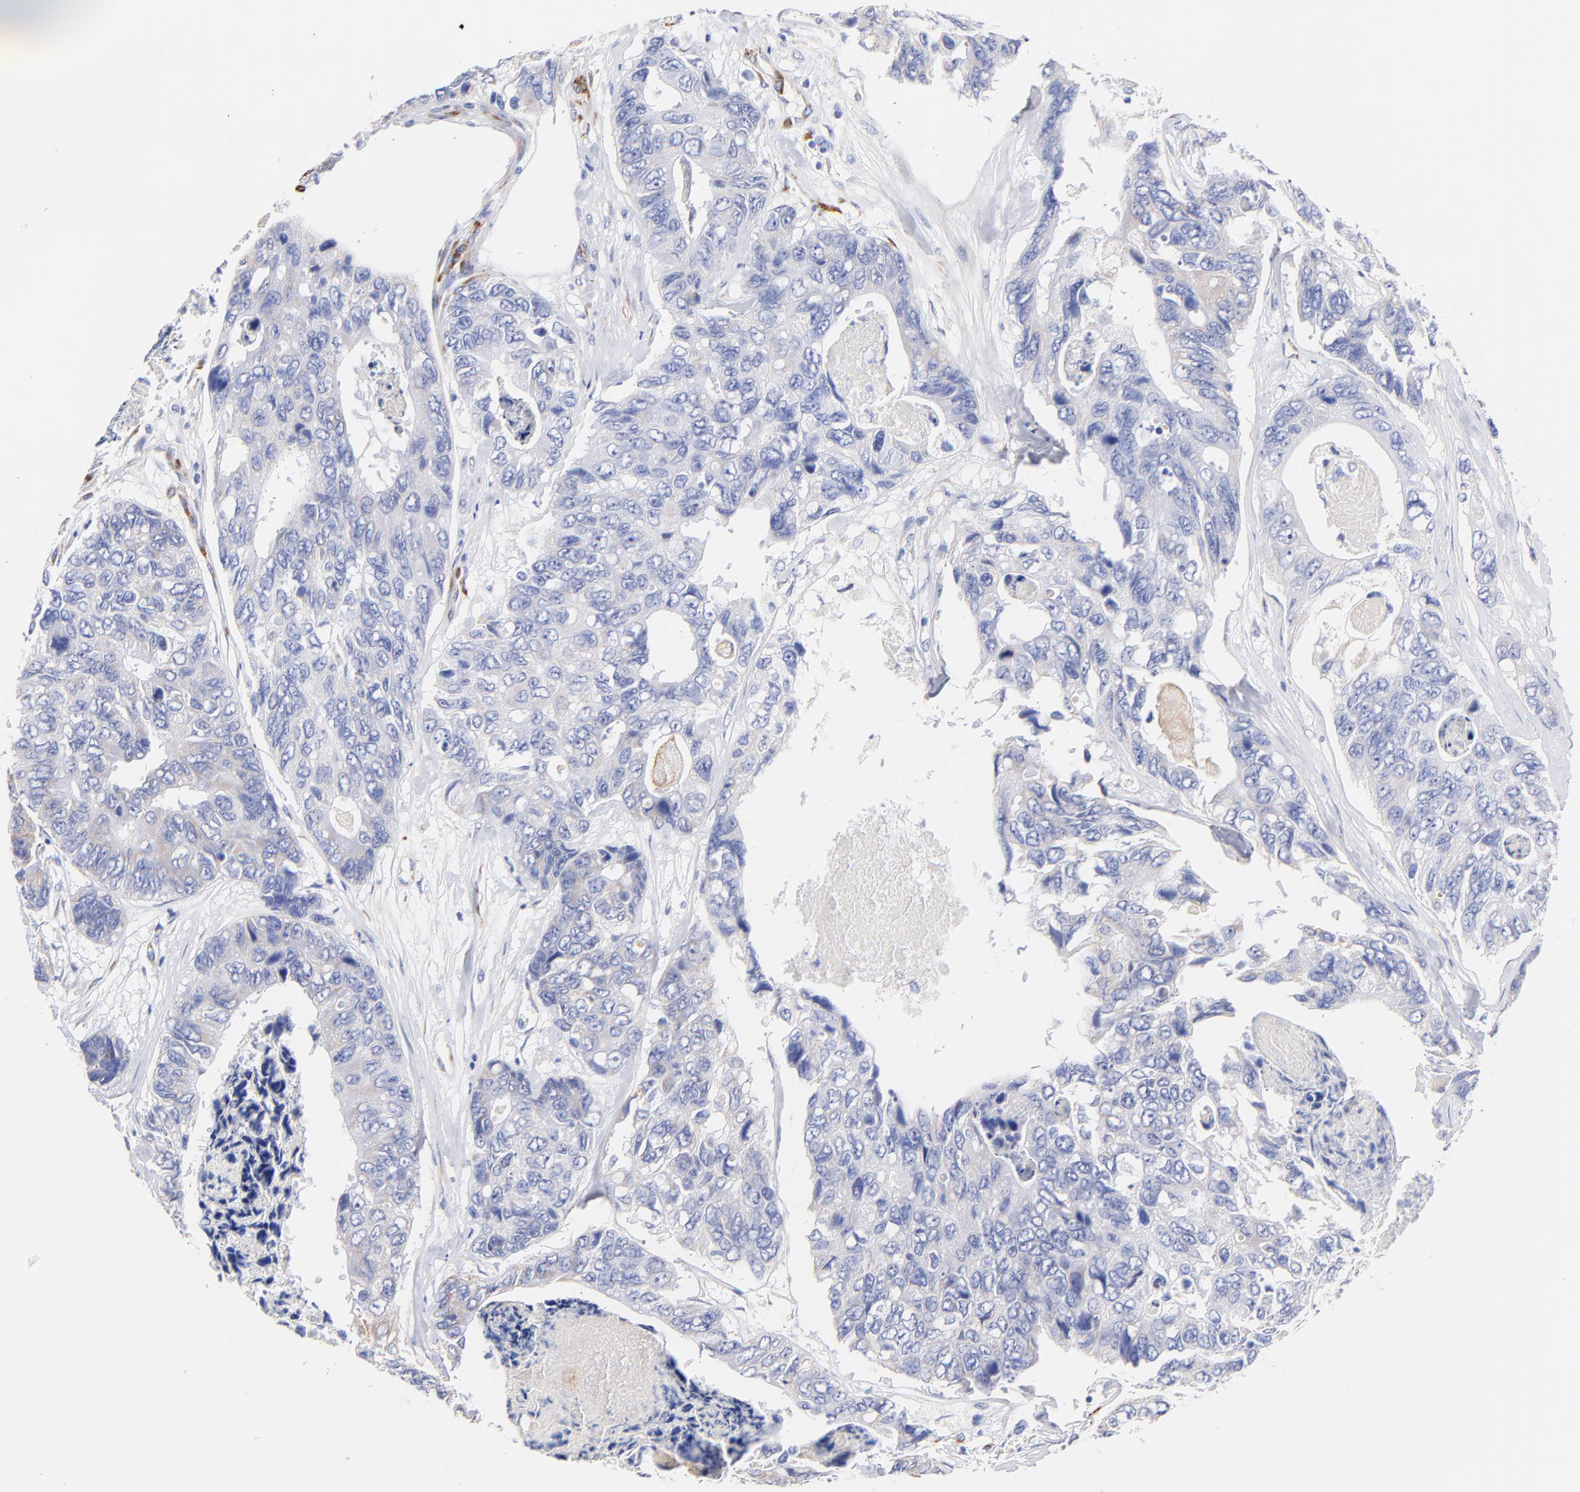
{"staining": {"intensity": "weak", "quantity": "<25%", "location": "cytoplasmic/membranous"}, "tissue": "colorectal cancer", "cell_type": "Tumor cells", "image_type": "cancer", "snomed": [{"axis": "morphology", "description": "Adenocarcinoma, NOS"}, {"axis": "topography", "description": "Colon"}], "caption": "A photomicrograph of colorectal cancer stained for a protein reveals no brown staining in tumor cells.", "gene": "C1QTNF6", "patient": {"sex": "female", "age": 86}}